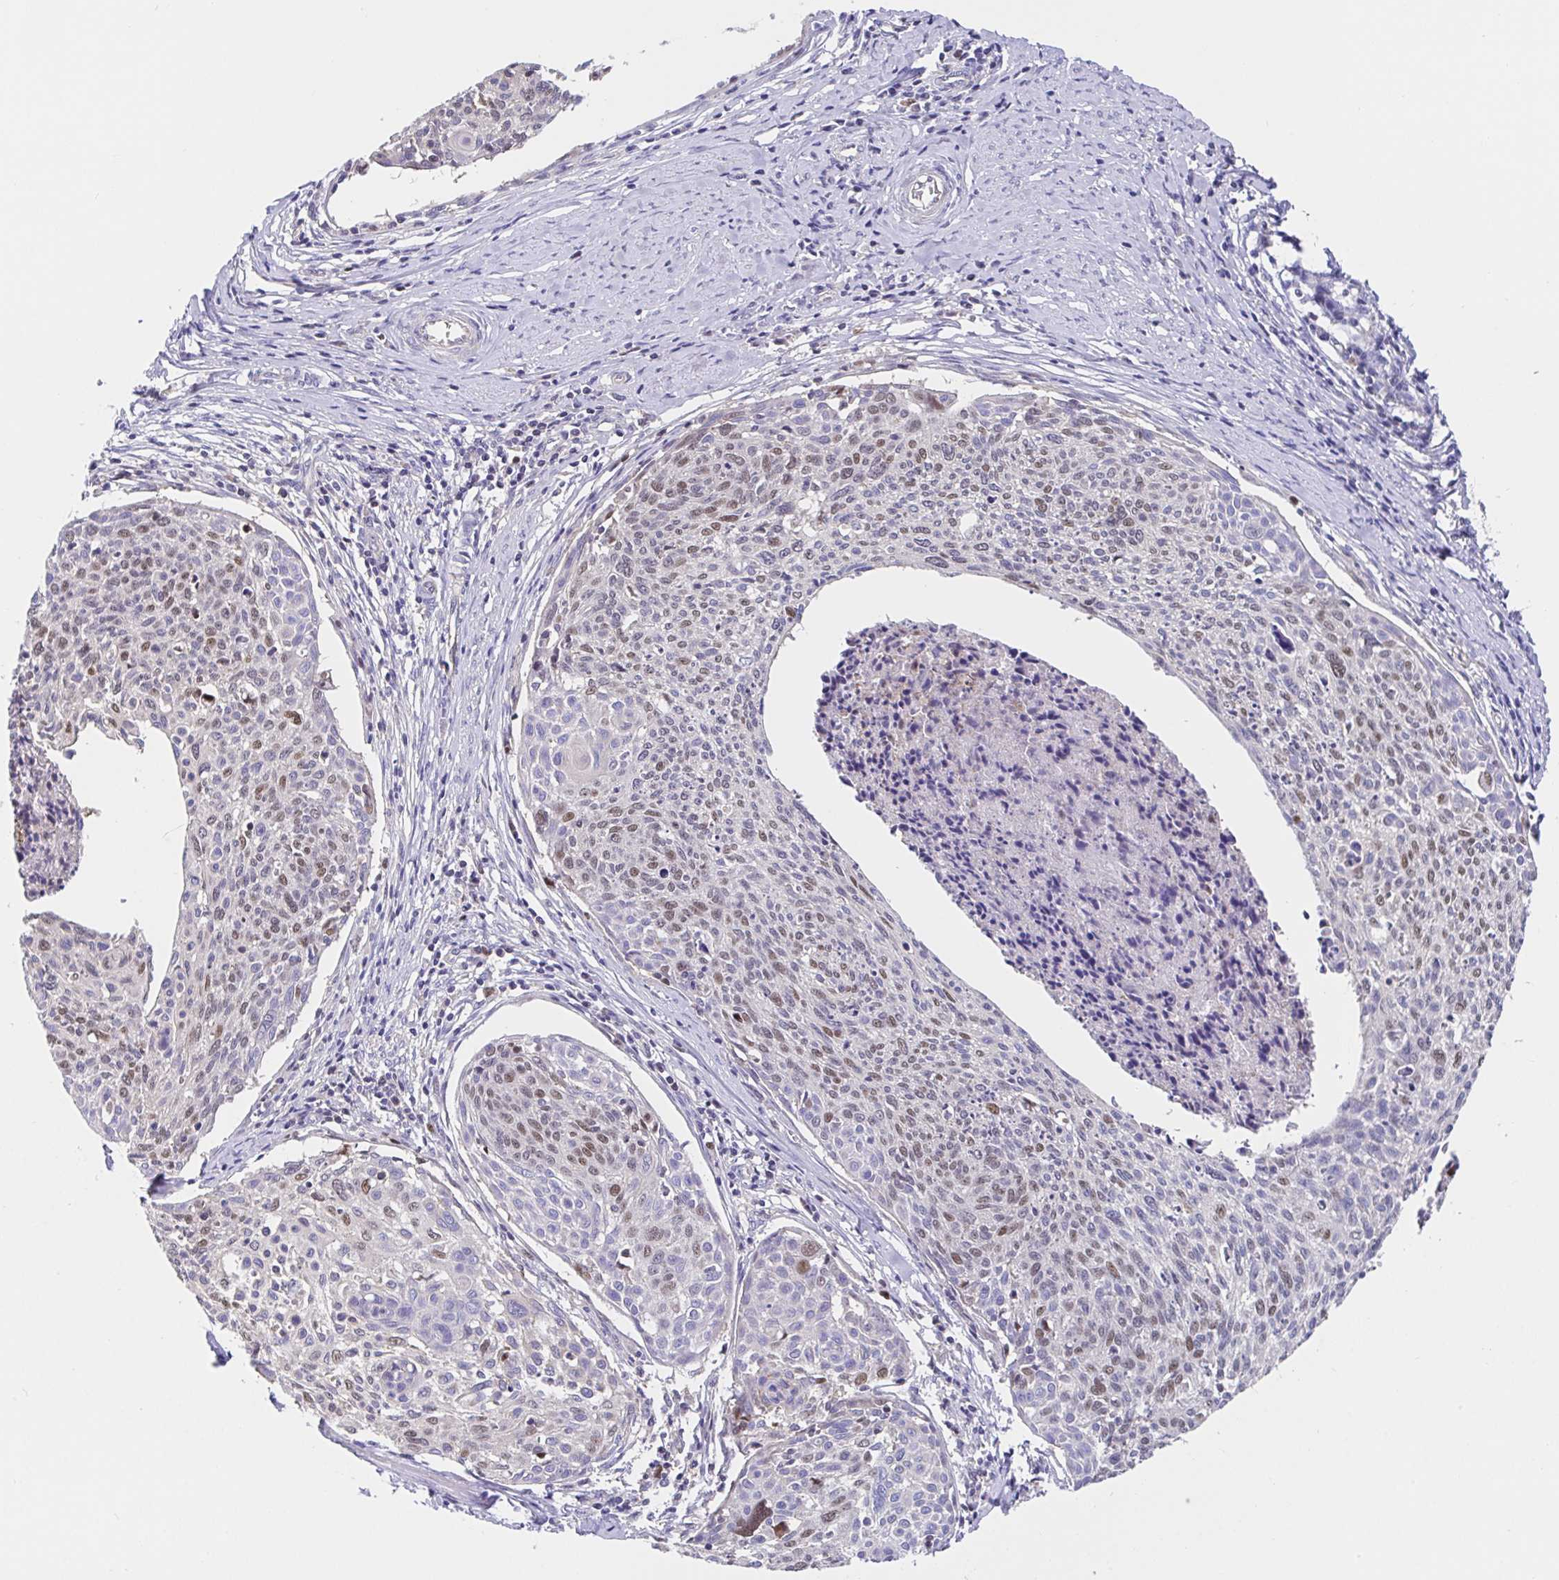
{"staining": {"intensity": "moderate", "quantity": "25%-75%", "location": "nuclear"}, "tissue": "cervical cancer", "cell_type": "Tumor cells", "image_type": "cancer", "snomed": [{"axis": "morphology", "description": "Squamous cell carcinoma, NOS"}, {"axis": "topography", "description": "Cervix"}], "caption": "IHC photomicrograph of neoplastic tissue: squamous cell carcinoma (cervical) stained using IHC displays medium levels of moderate protein expression localized specifically in the nuclear of tumor cells, appearing as a nuclear brown color.", "gene": "TIMELESS", "patient": {"sex": "female", "age": 49}}